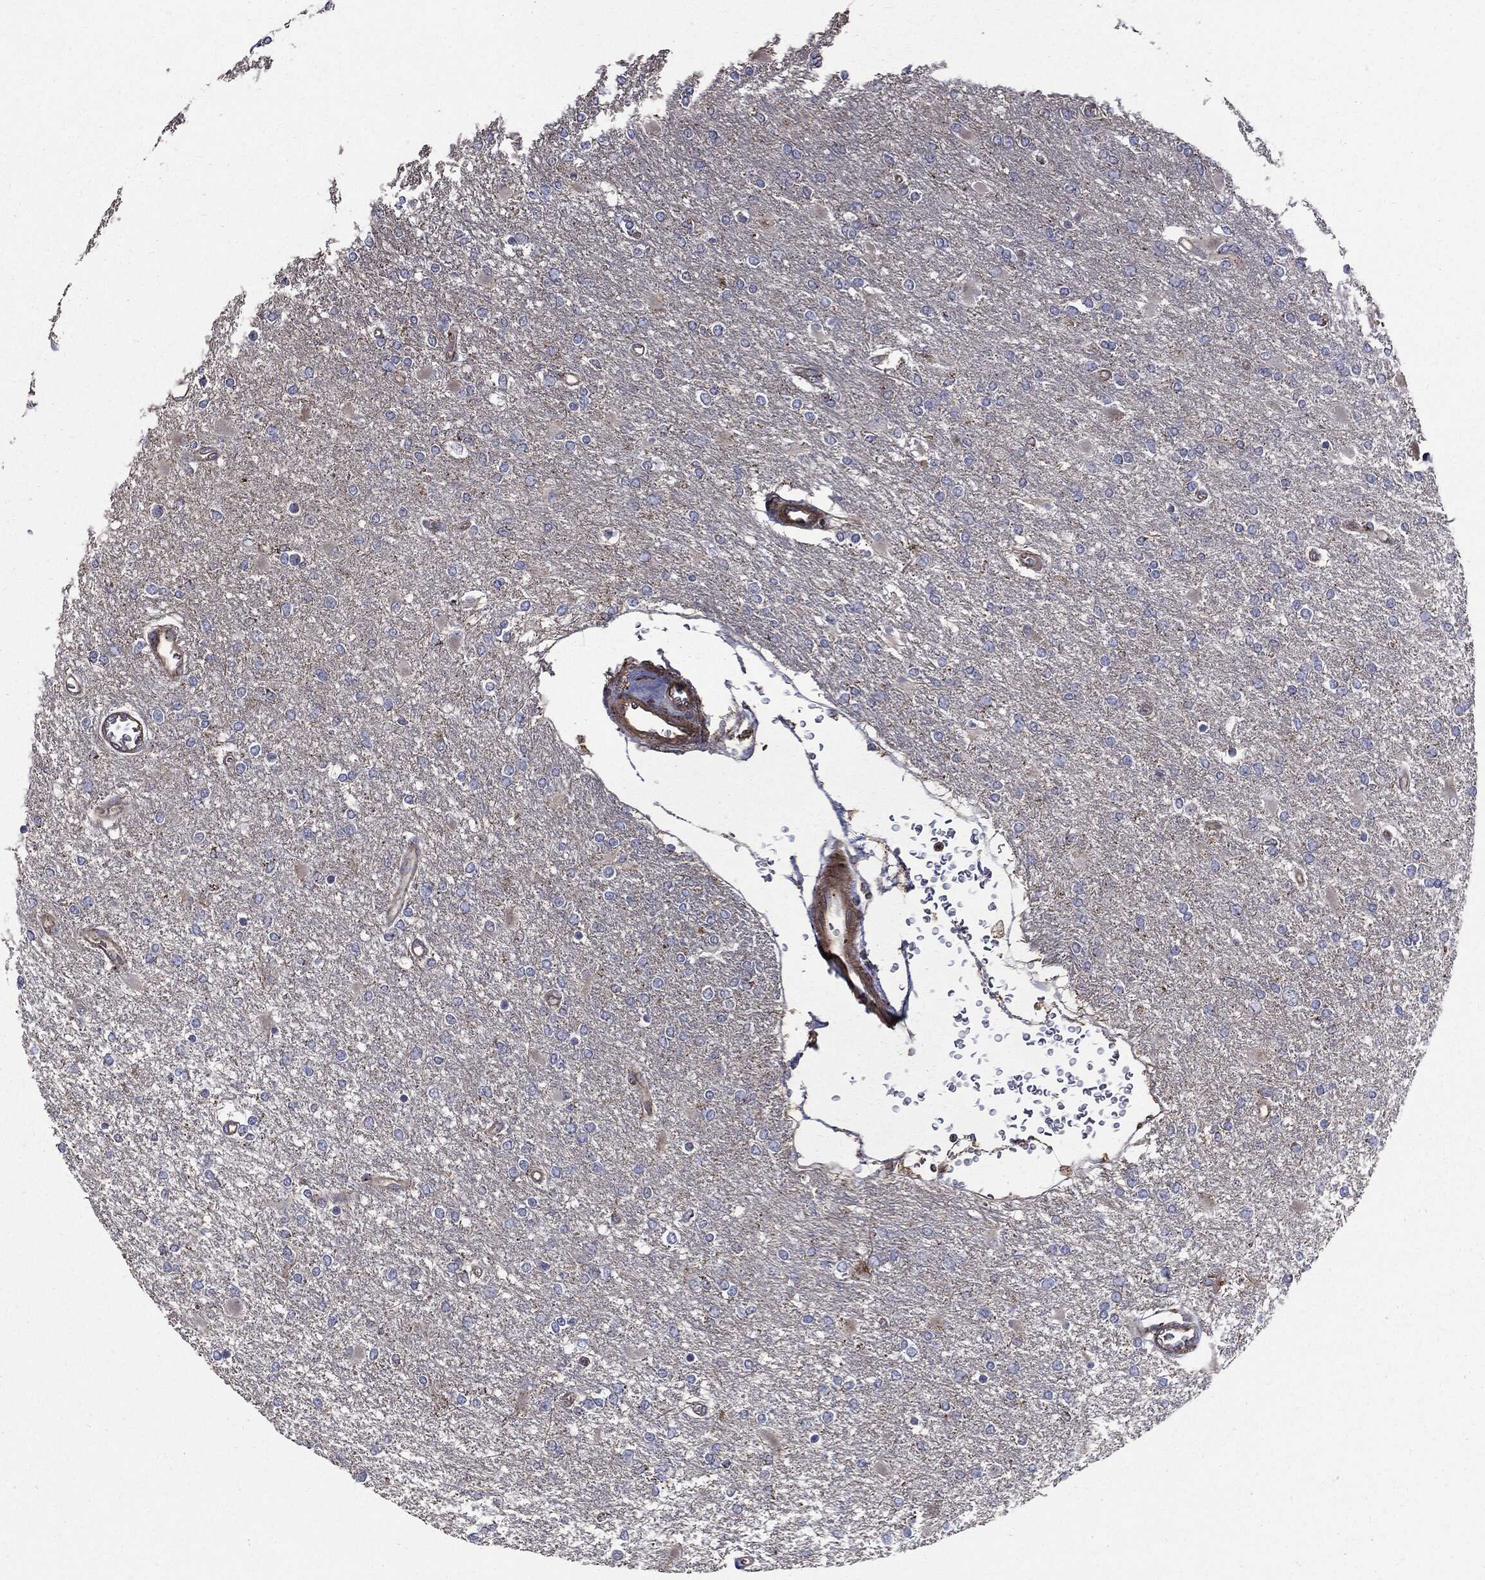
{"staining": {"intensity": "negative", "quantity": "none", "location": "none"}, "tissue": "glioma", "cell_type": "Tumor cells", "image_type": "cancer", "snomed": [{"axis": "morphology", "description": "Glioma, malignant, High grade"}, {"axis": "topography", "description": "Cerebral cortex"}], "caption": "This is an immunohistochemistry (IHC) photomicrograph of glioma. There is no positivity in tumor cells.", "gene": "PDCD6IP", "patient": {"sex": "male", "age": 79}}